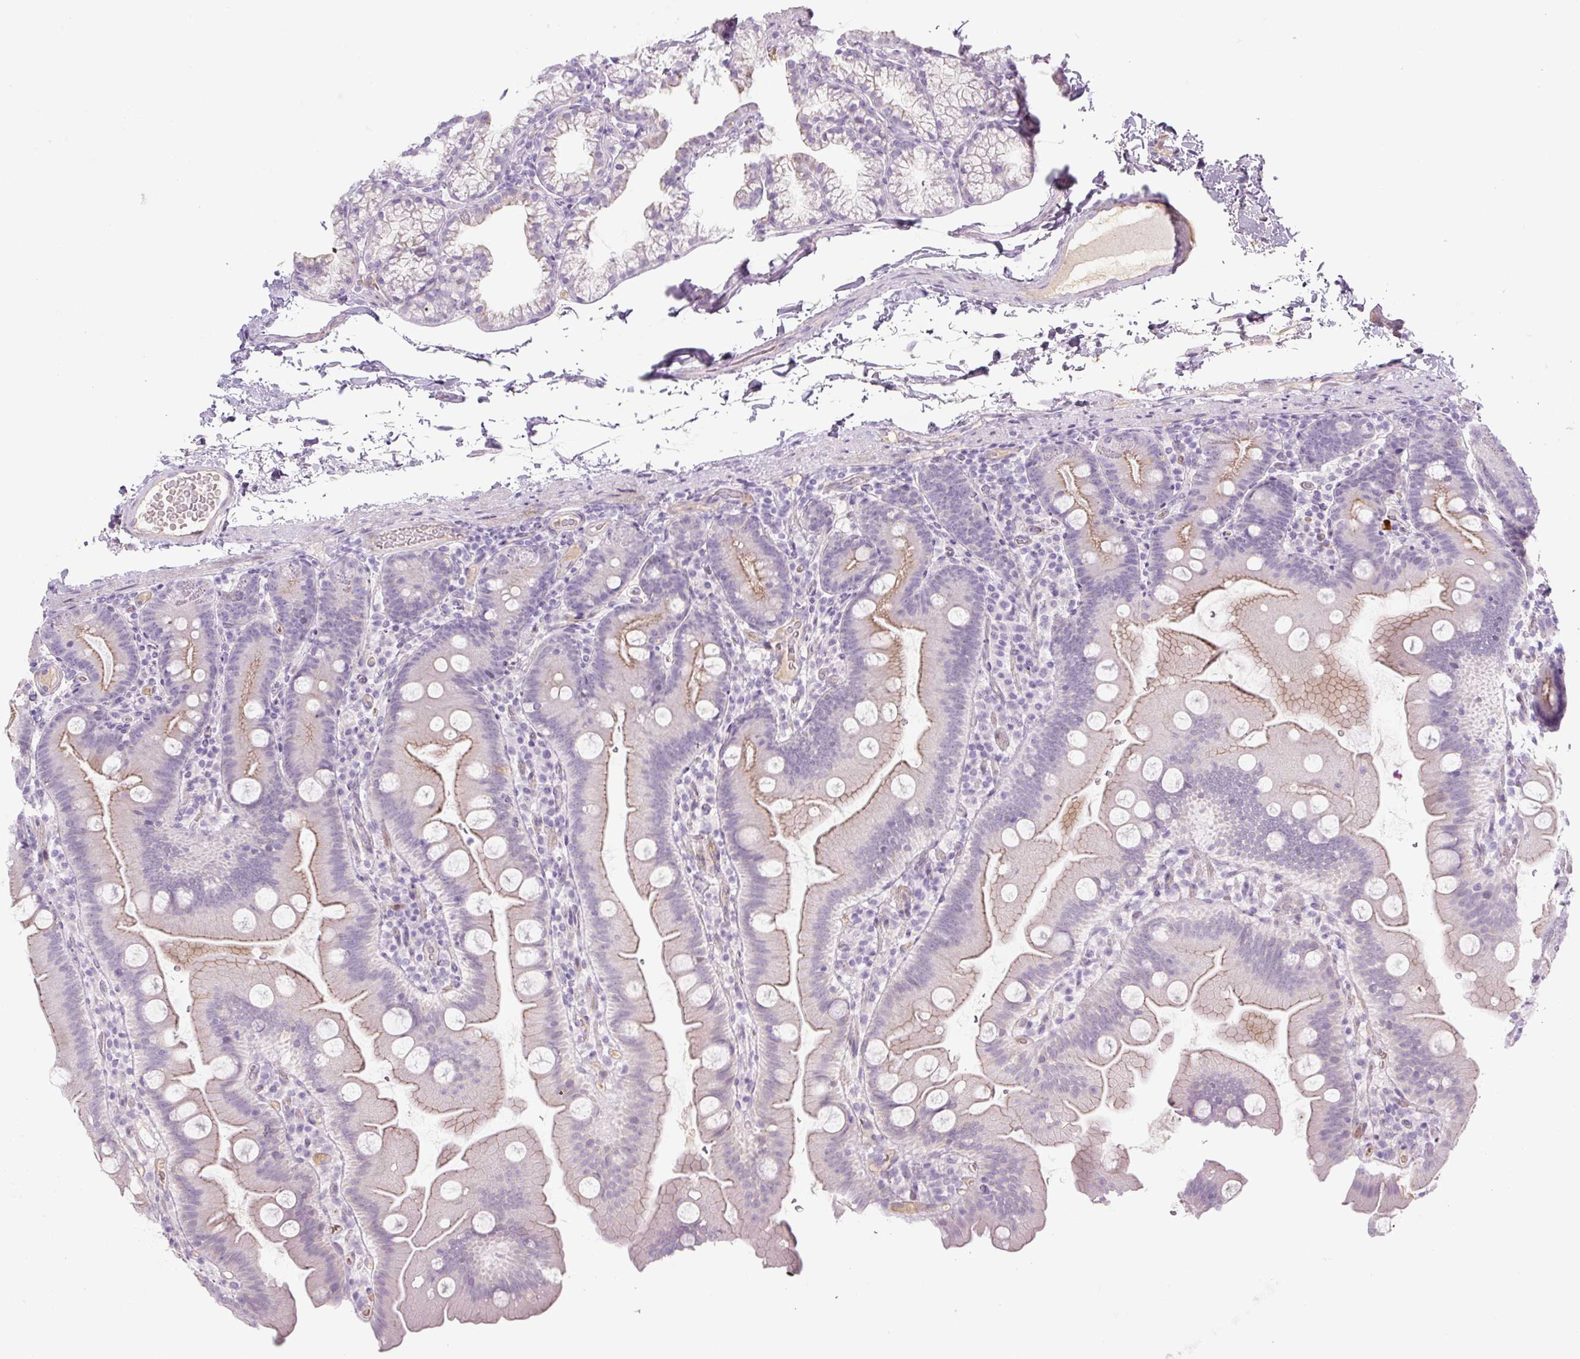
{"staining": {"intensity": "moderate", "quantity": "25%-75%", "location": "cytoplasmic/membranous"}, "tissue": "small intestine", "cell_type": "Glandular cells", "image_type": "normal", "snomed": [{"axis": "morphology", "description": "Normal tissue, NOS"}, {"axis": "topography", "description": "Small intestine"}], "caption": "Glandular cells exhibit medium levels of moderate cytoplasmic/membranous expression in approximately 25%-75% of cells in unremarkable small intestine. (Brightfield microscopy of DAB IHC at high magnification).", "gene": "PRM1", "patient": {"sex": "female", "age": 68}}